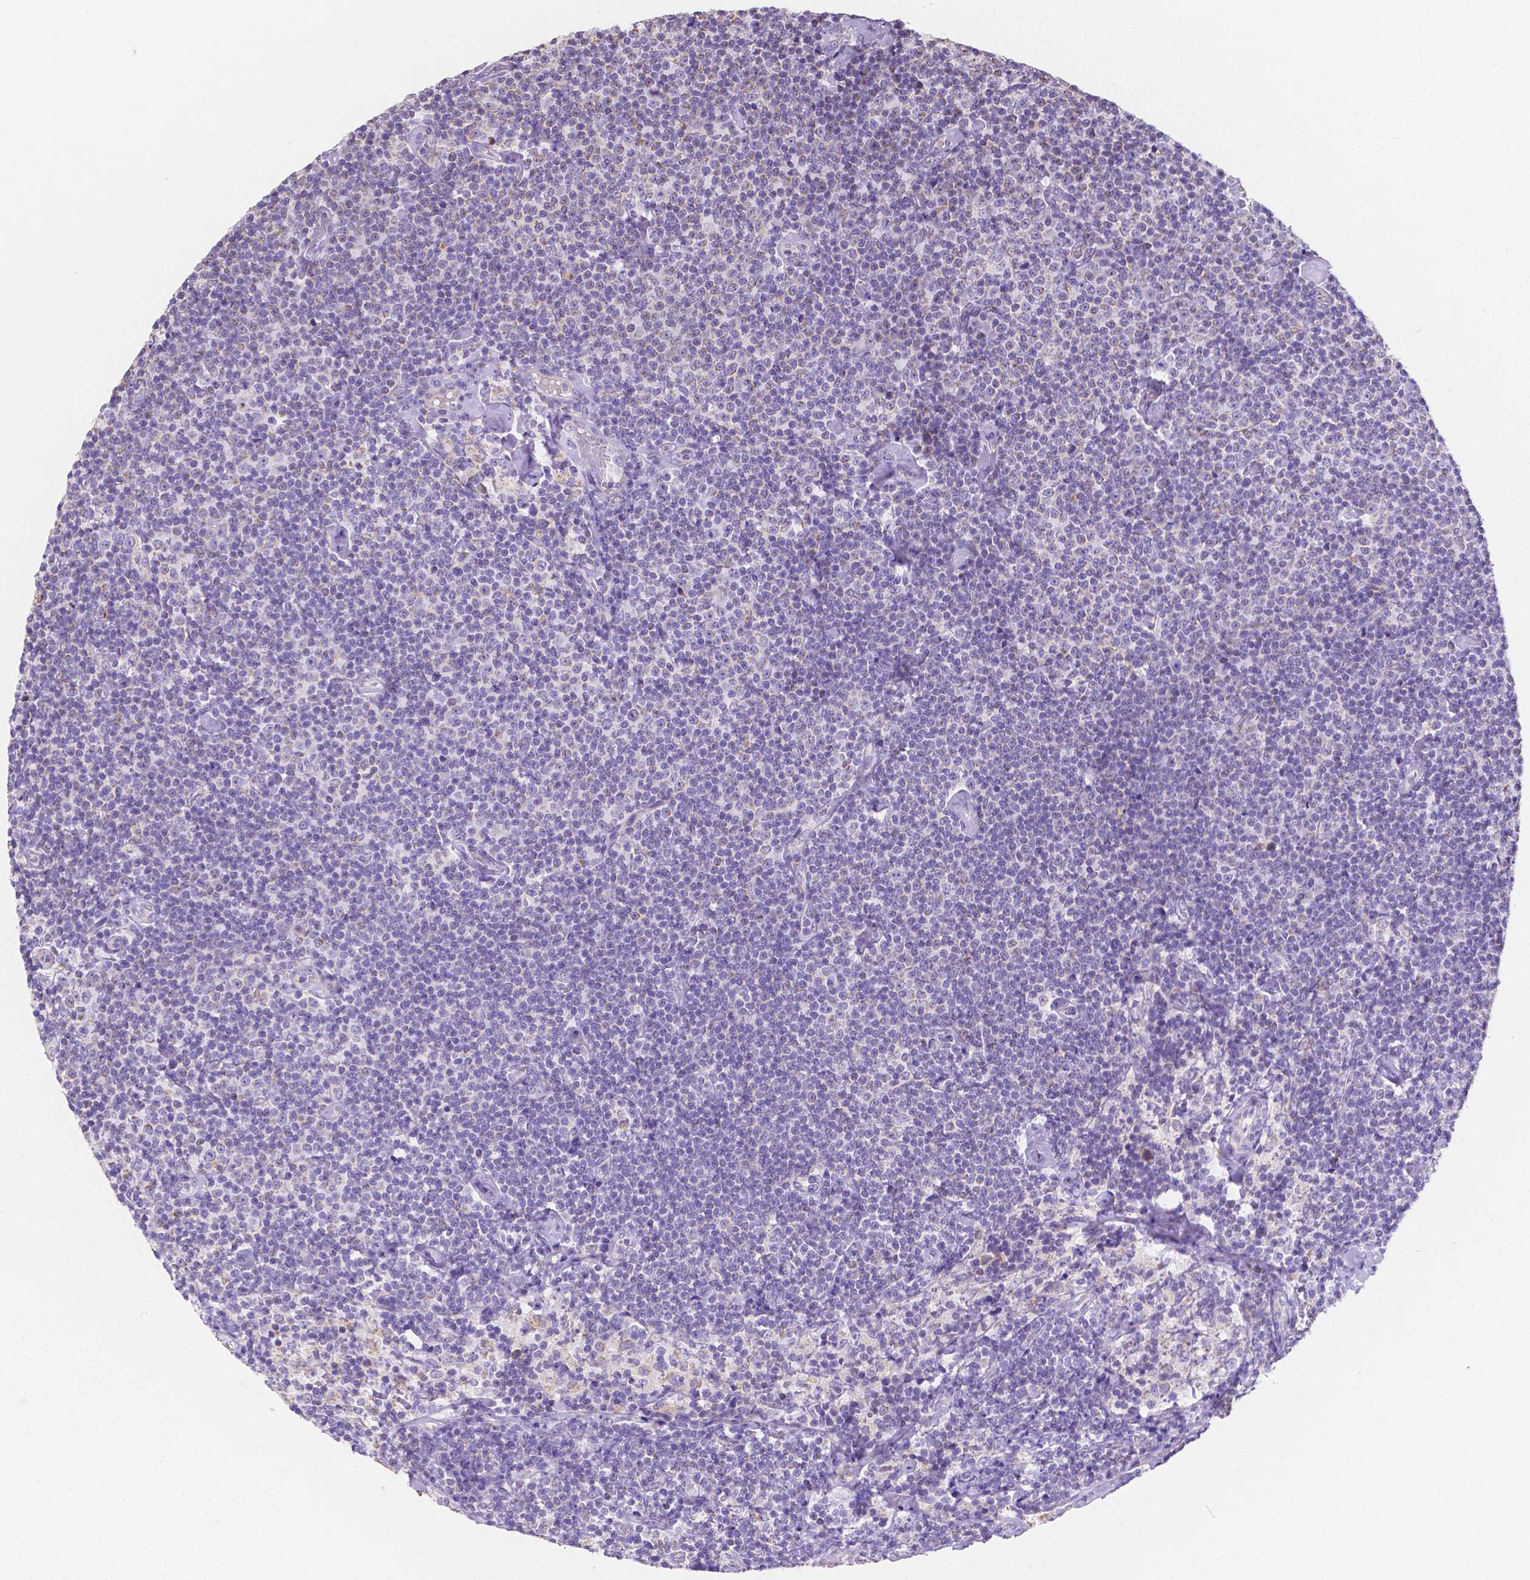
{"staining": {"intensity": "negative", "quantity": "none", "location": "none"}, "tissue": "lymphoma", "cell_type": "Tumor cells", "image_type": "cancer", "snomed": [{"axis": "morphology", "description": "Malignant lymphoma, non-Hodgkin's type, Low grade"}, {"axis": "topography", "description": "Lymph node"}], "caption": "The histopathology image exhibits no significant expression in tumor cells of lymphoma.", "gene": "TMEM130", "patient": {"sex": "male", "age": 81}}